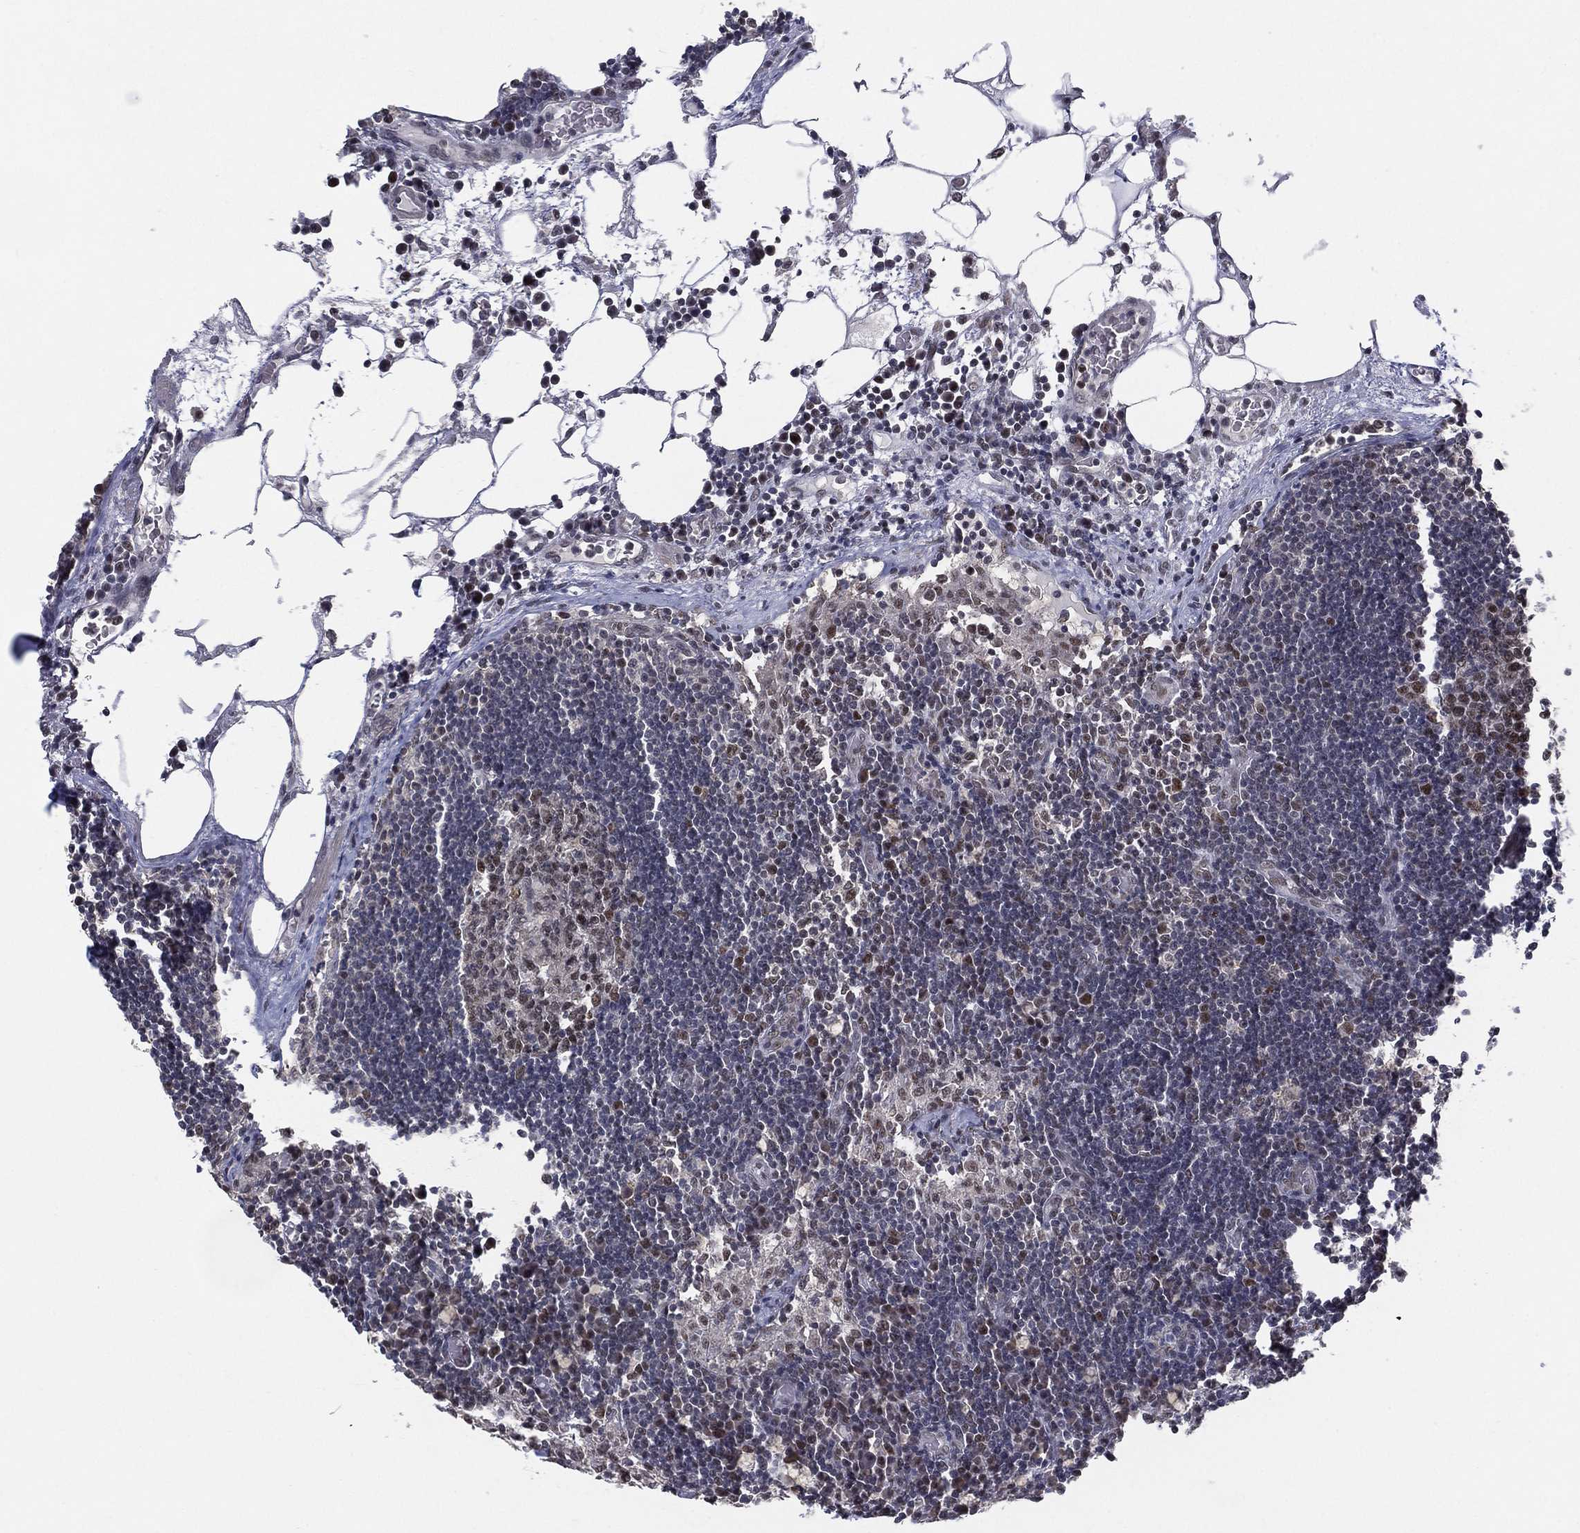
{"staining": {"intensity": "moderate", "quantity": "25%-75%", "location": "nuclear"}, "tissue": "lymph node", "cell_type": "Germinal center cells", "image_type": "normal", "snomed": [{"axis": "morphology", "description": "Normal tissue, NOS"}, {"axis": "topography", "description": "Lymph node"}], "caption": "The histopathology image demonstrates immunohistochemical staining of benign lymph node. There is moderate nuclear staining is appreciated in approximately 25%-75% of germinal center cells. (DAB (3,3'-diaminobenzidine) = brown stain, brightfield microscopy at high magnification).", "gene": "DGCR8", "patient": {"sex": "male", "age": 63}}